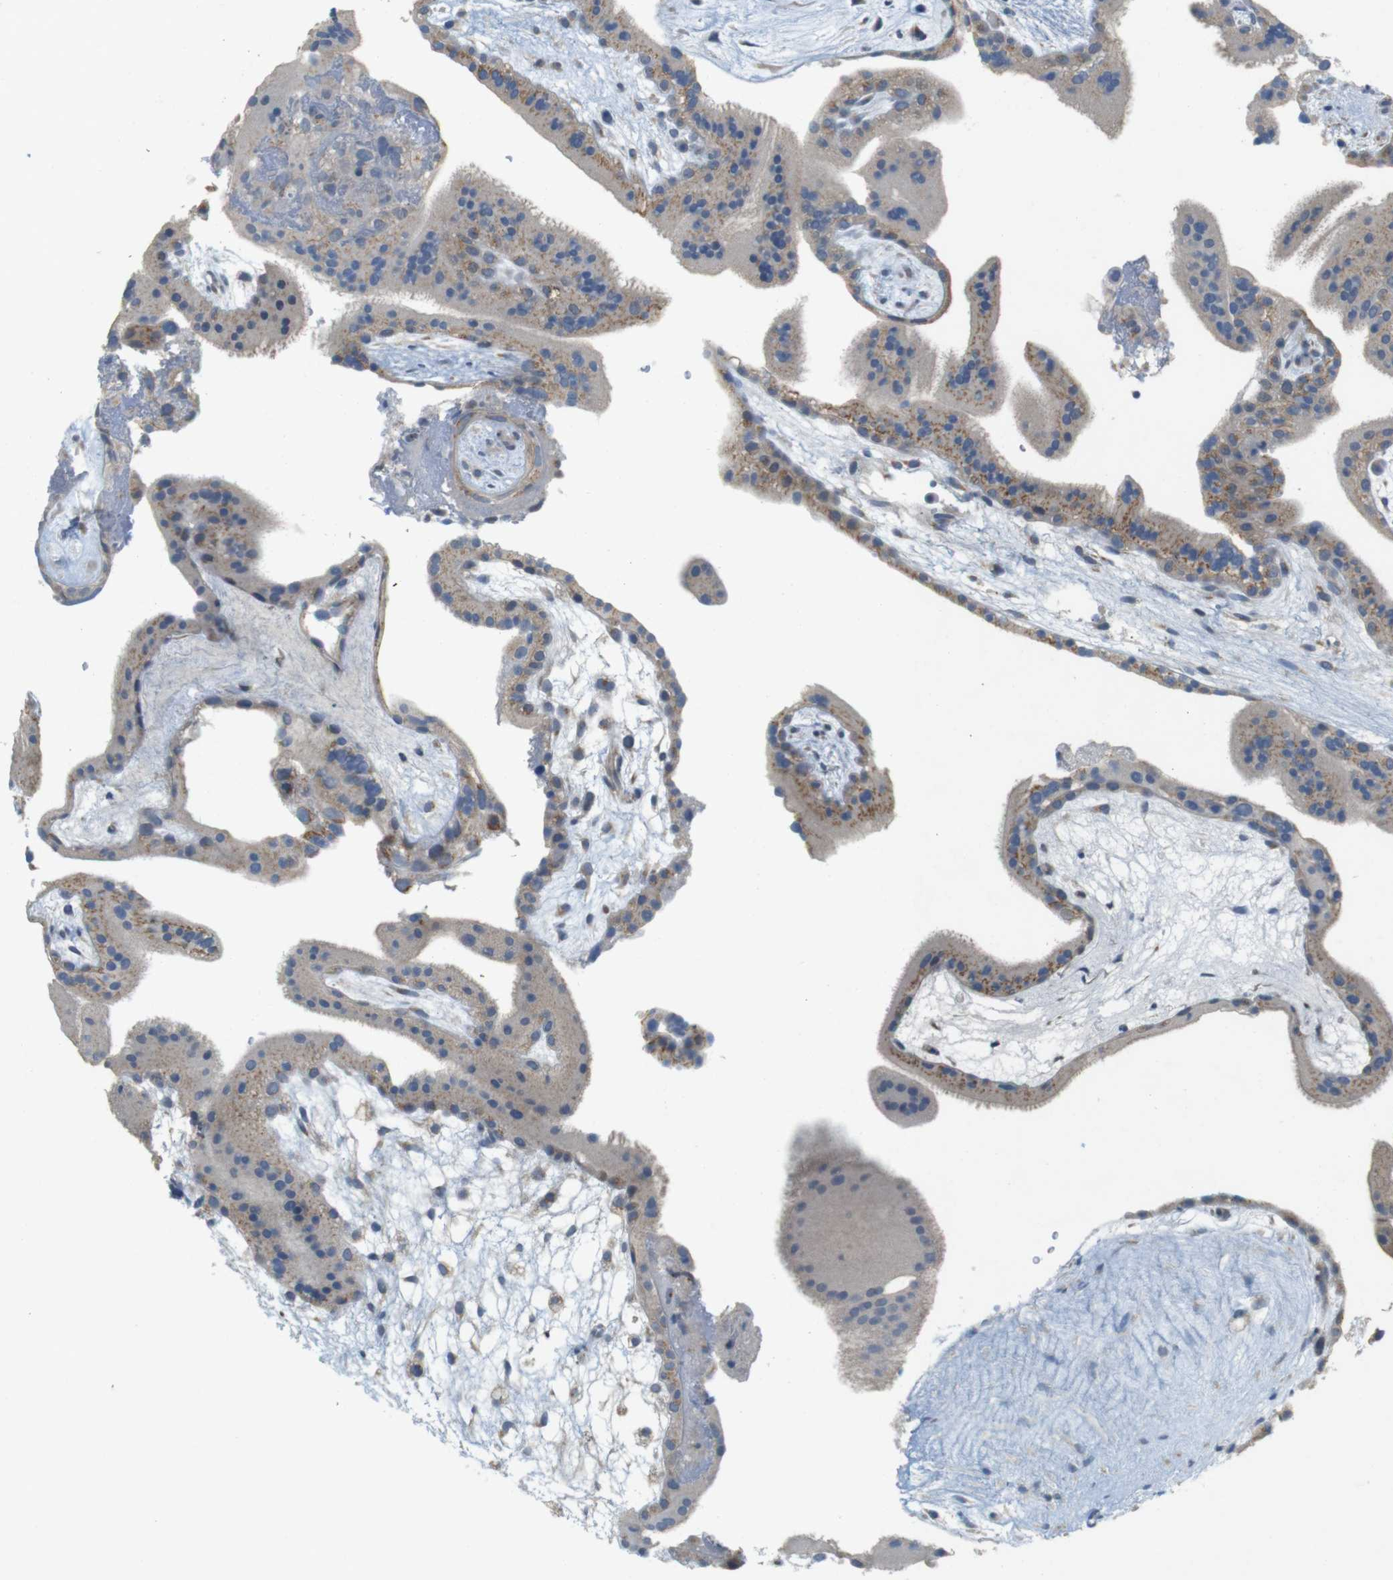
{"staining": {"intensity": "moderate", "quantity": ">75%", "location": "cytoplasmic/membranous"}, "tissue": "placenta", "cell_type": "Decidual cells", "image_type": "normal", "snomed": [{"axis": "morphology", "description": "Normal tissue, NOS"}, {"axis": "topography", "description": "Placenta"}], "caption": "Brown immunohistochemical staining in unremarkable human placenta shows moderate cytoplasmic/membranous staining in approximately >75% of decidual cells.", "gene": "YIPF3", "patient": {"sex": "female", "age": 19}}